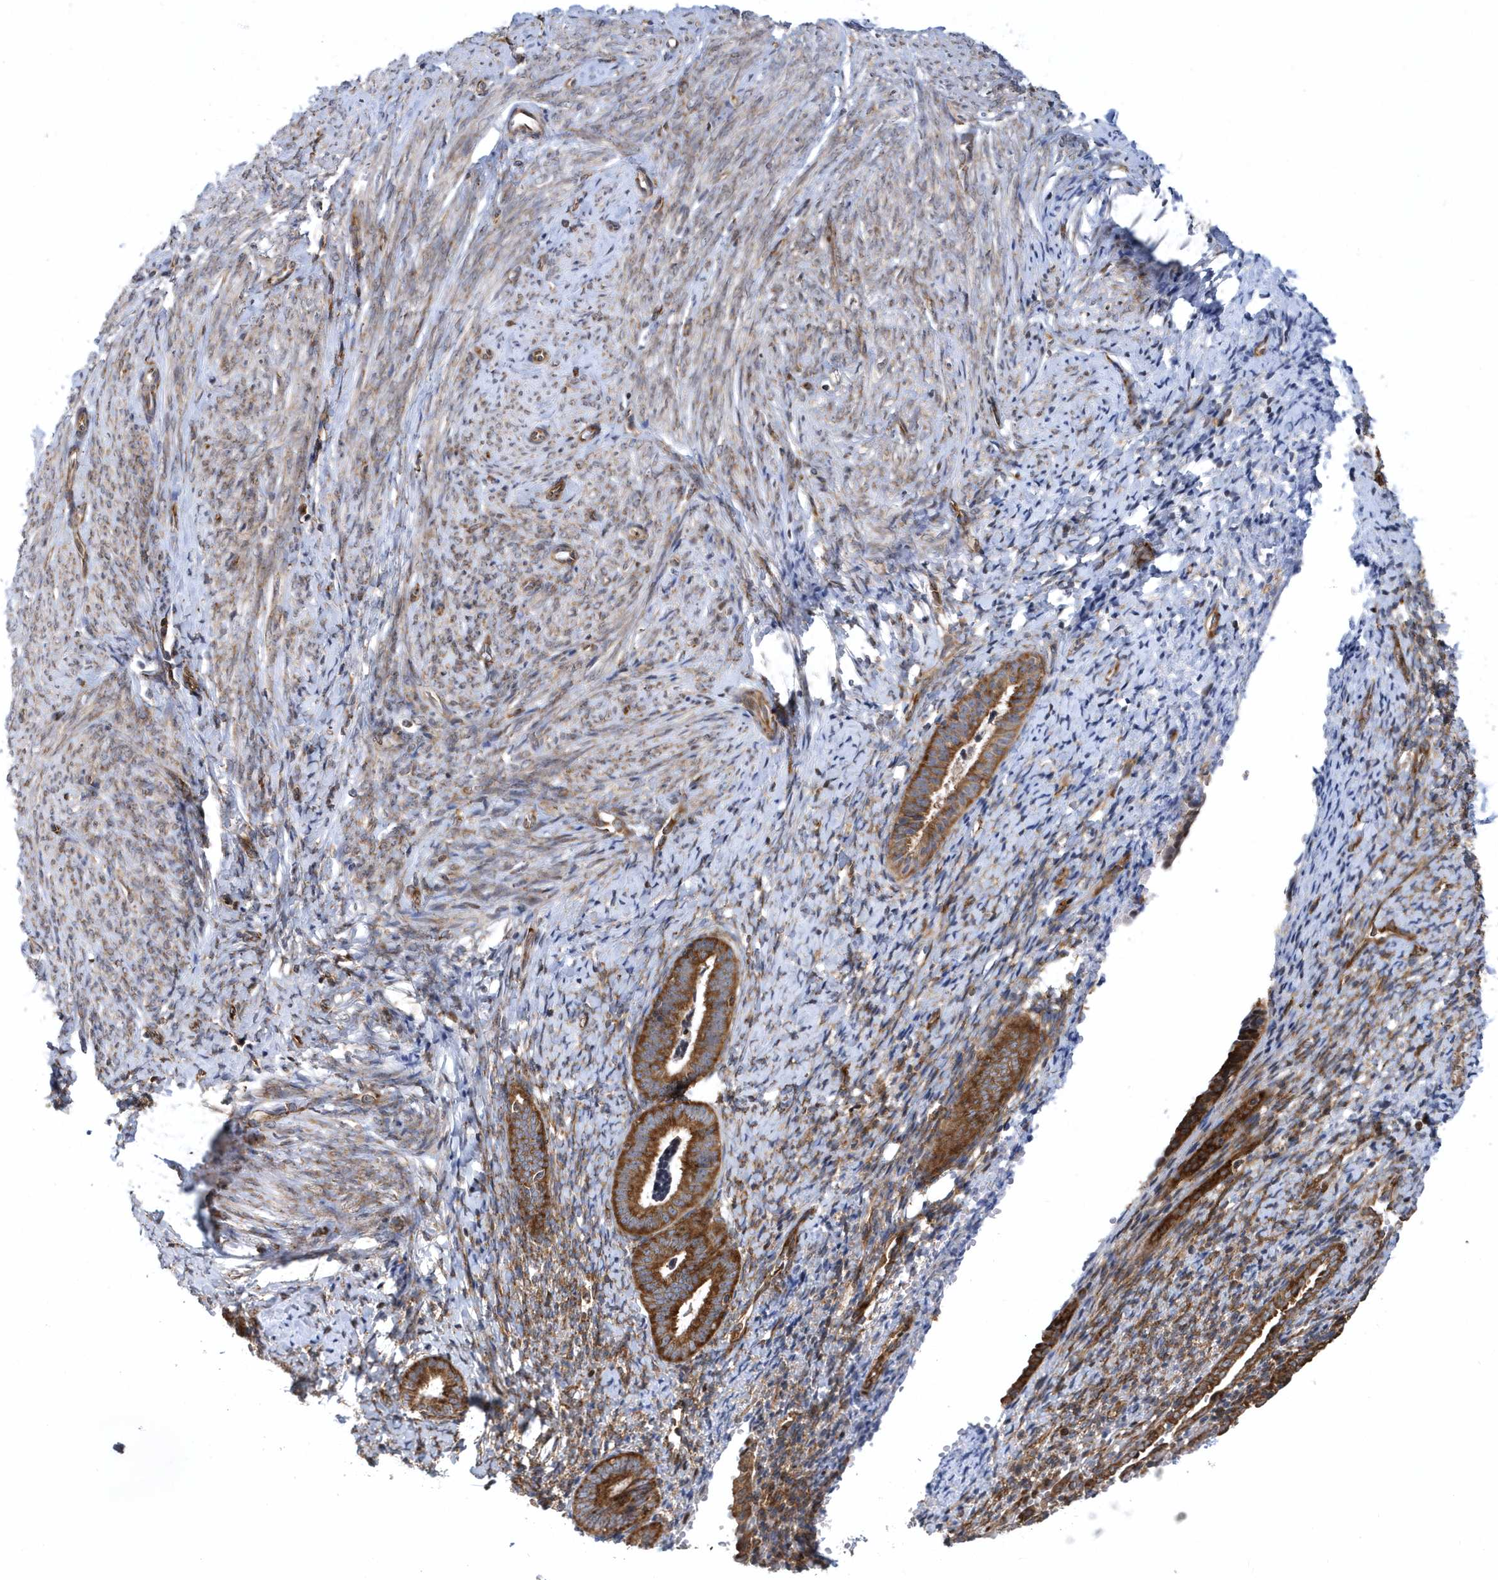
{"staining": {"intensity": "moderate", "quantity": ">75%", "location": "cytoplasmic/membranous"}, "tissue": "endometrium", "cell_type": "Cells in endometrial stroma", "image_type": "normal", "snomed": [{"axis": "morphology", "description": "Normal tissue, NOS"}, {"axis": "topography", "description": "Endometrium"}], "caption": "Immunohistochemistry image of benign endometrium: endometrium stained using IHC exhibits medium levels of moderate protein expression localized specifically in the cytoplasmic/membranous of cells in endometrial stroma, appearing as a cytoplasmic/membranous brown color.", "gene": "PHF1", "patient": {"sex": "female", "age": 72}}